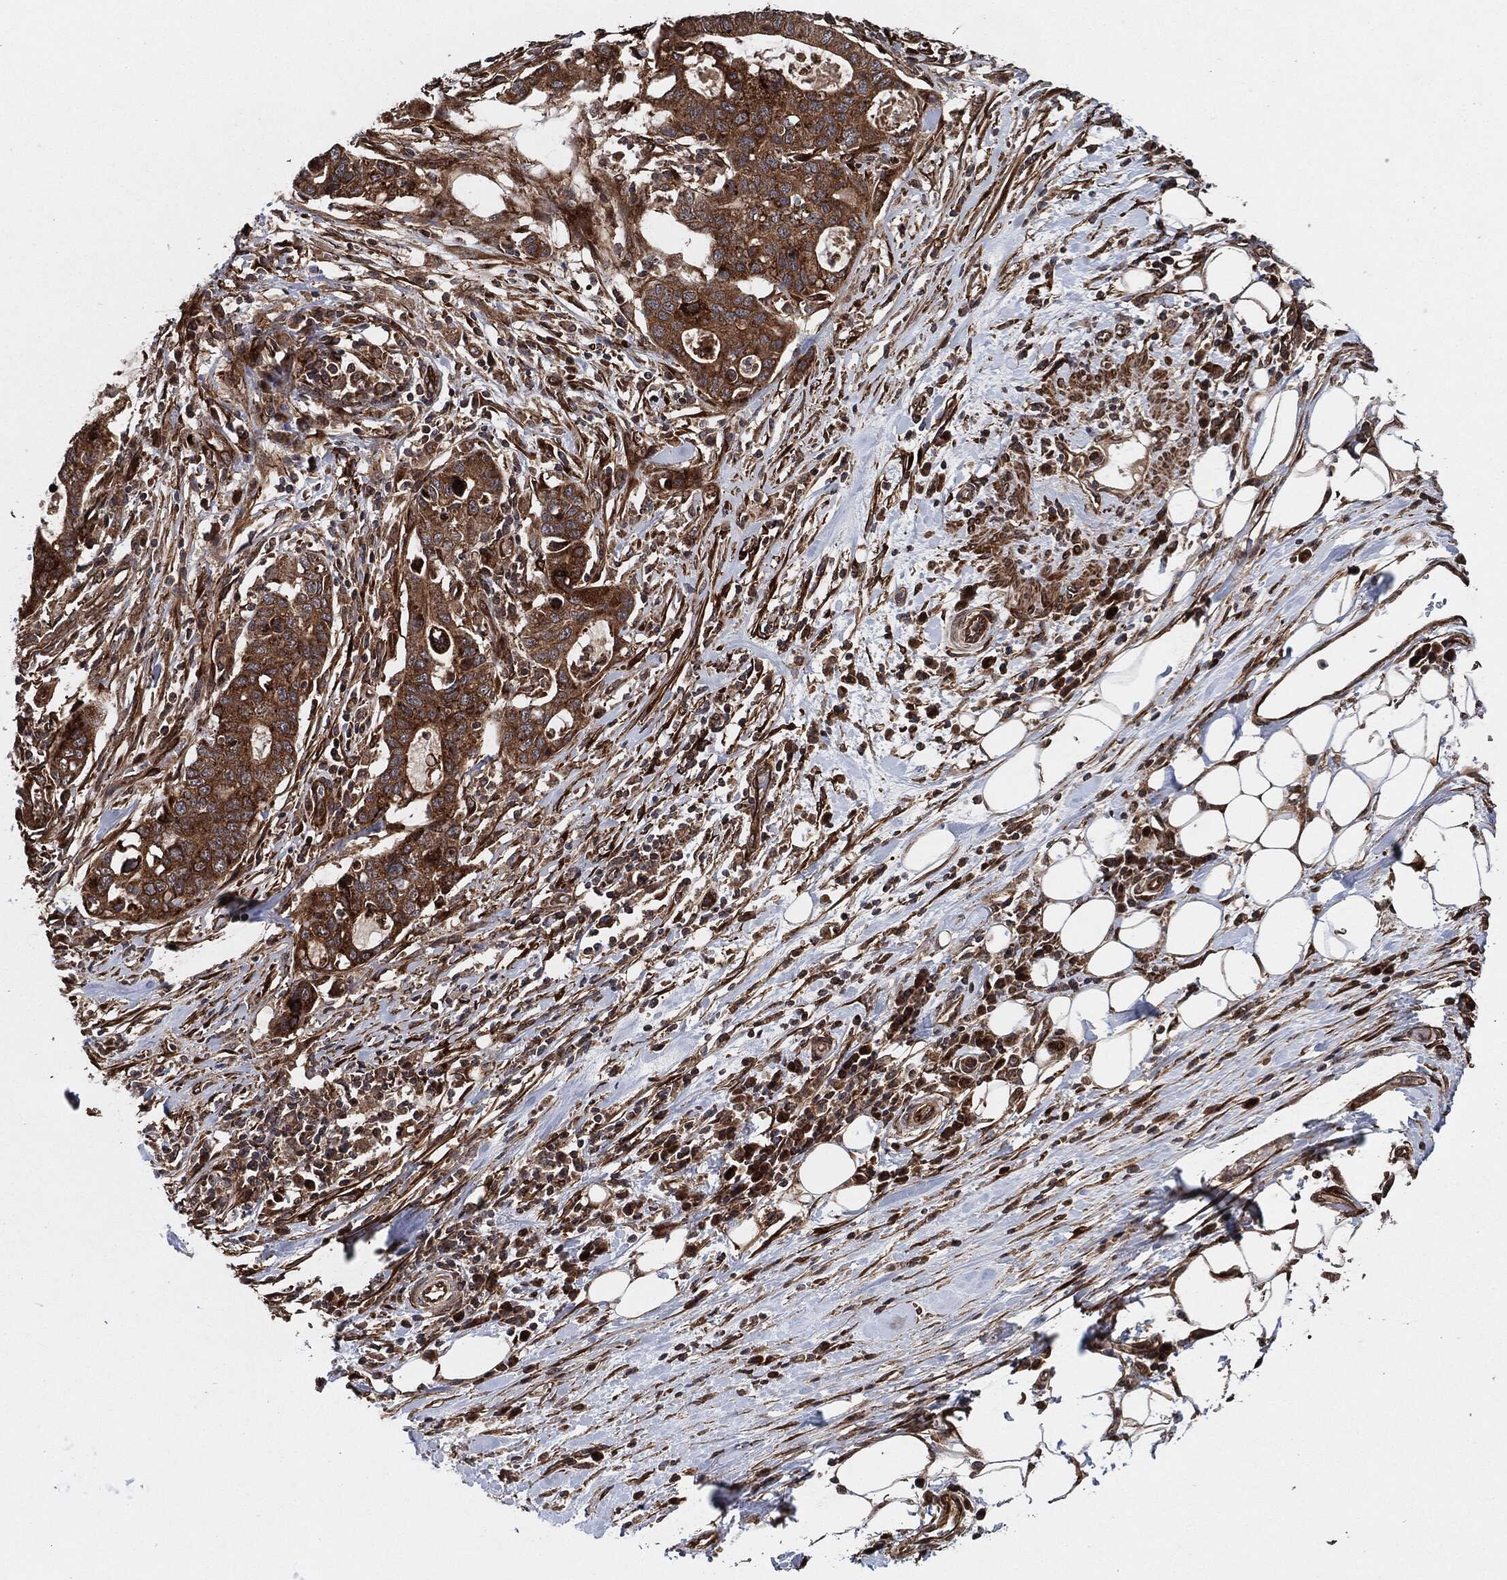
{"staining": {"intensity": "strong", "quantity": ">75%", "location": "cytoplasmic/membranous"}, "tissue": "stomach cancer", "cell_type": "Tumor cells", "image_type": "cancer", "snomed": [{"axis": "morphology", "description": "Adenocarcinoma, NOS"}, {"axis": "topography", "description": "Stomach"}], "caption": "Stomach adenocarcinoma tissue demonstrates strong cytoplasmic/membranous staining in approximately >75% of tumor cells", "gene": "BCAR1", "patient": {"sex": "male", "age": 54}}